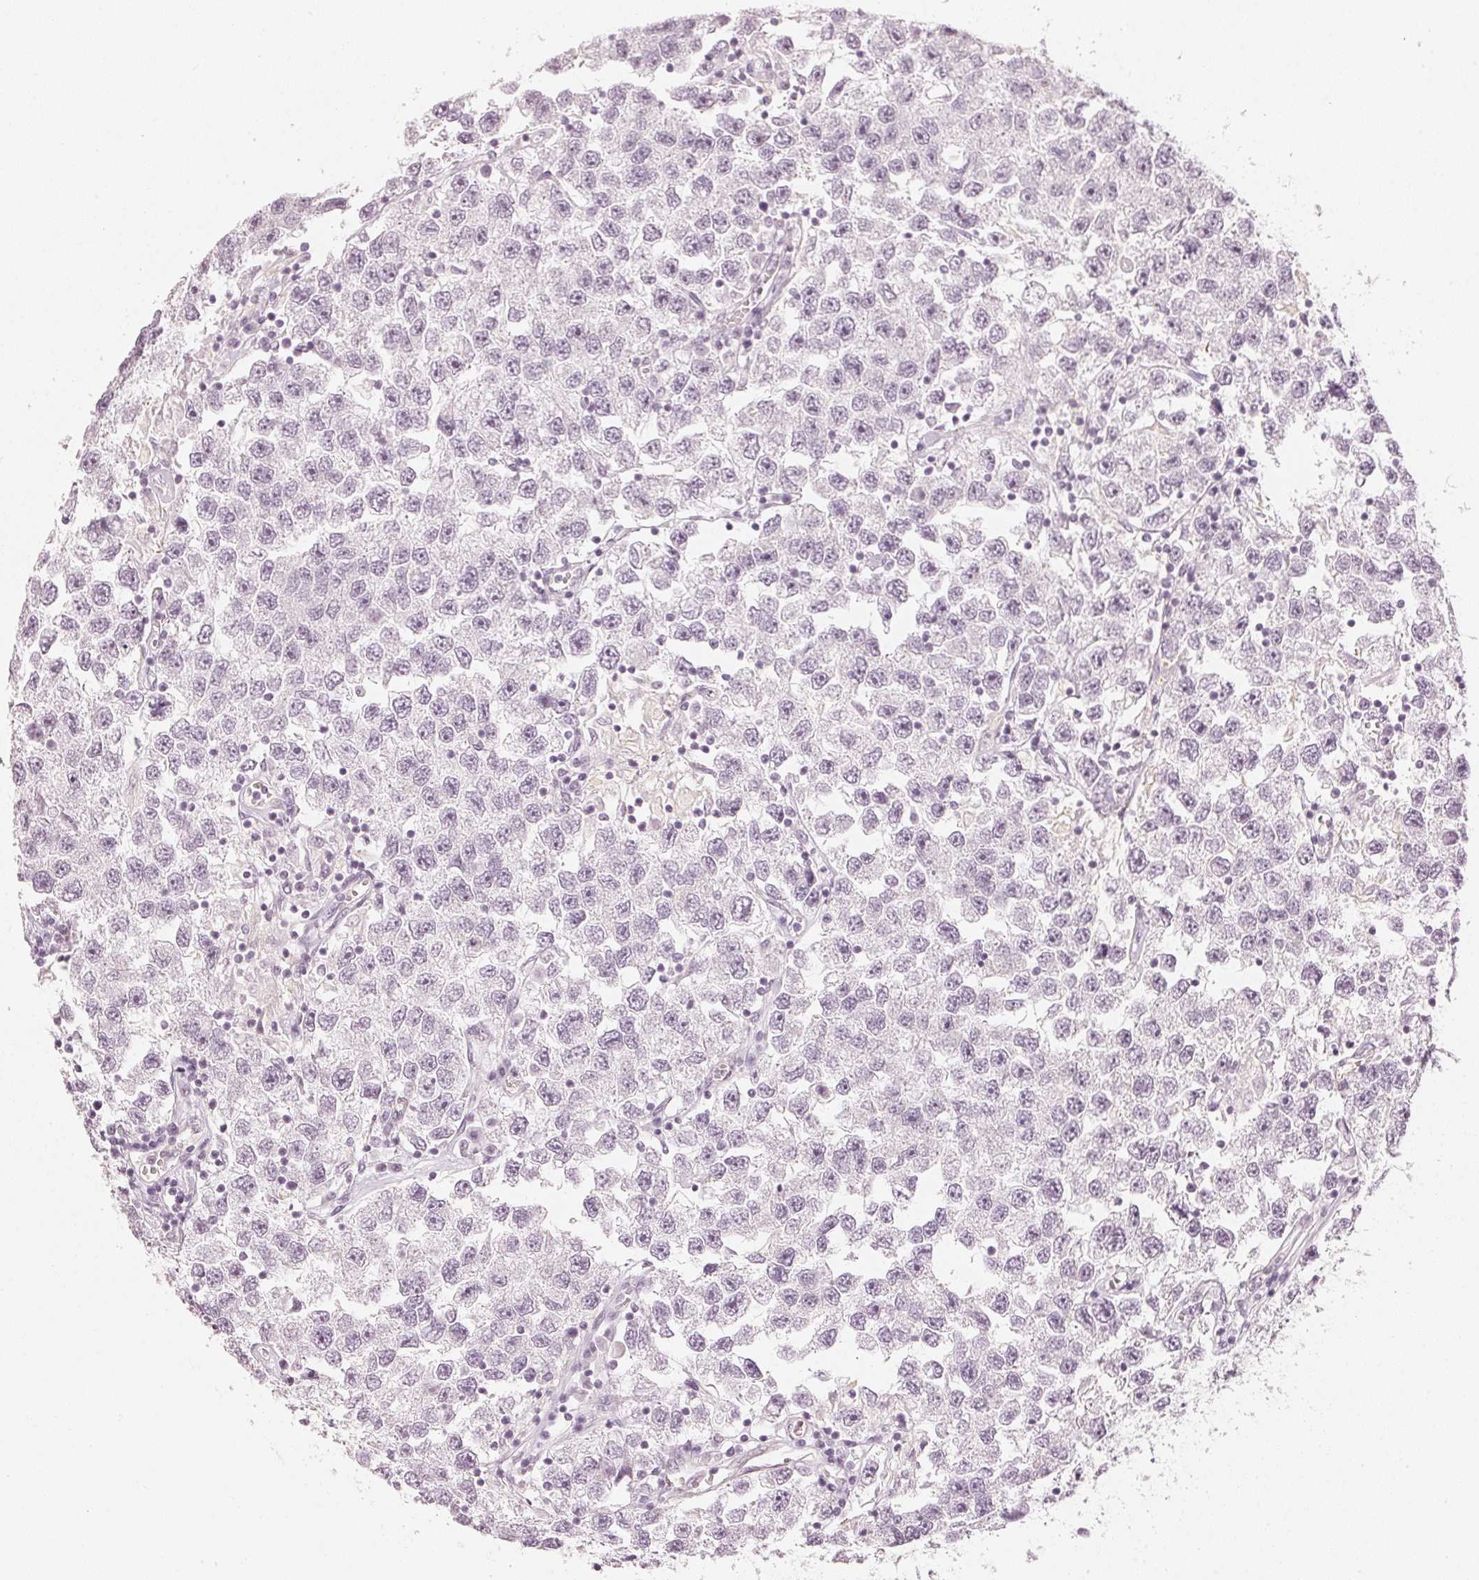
{"staining": {"intensity": "negative", "quantity": "none", "location": "none"}, "tissue": "testis cancer", "cell_type": "Tumor cells", "image_type": "cancer", "snomed": [{"axis": "morphology", "description": "Seminoma, NOS"}, {"axis": "topography", "description": "Testis"}], "caption": "DAB immunohistochemical staining of human testis seminoma reveals no significant staining in tumor cells.", "gene": "APLP1", "patient": {"sex": "male", "age": 26}}